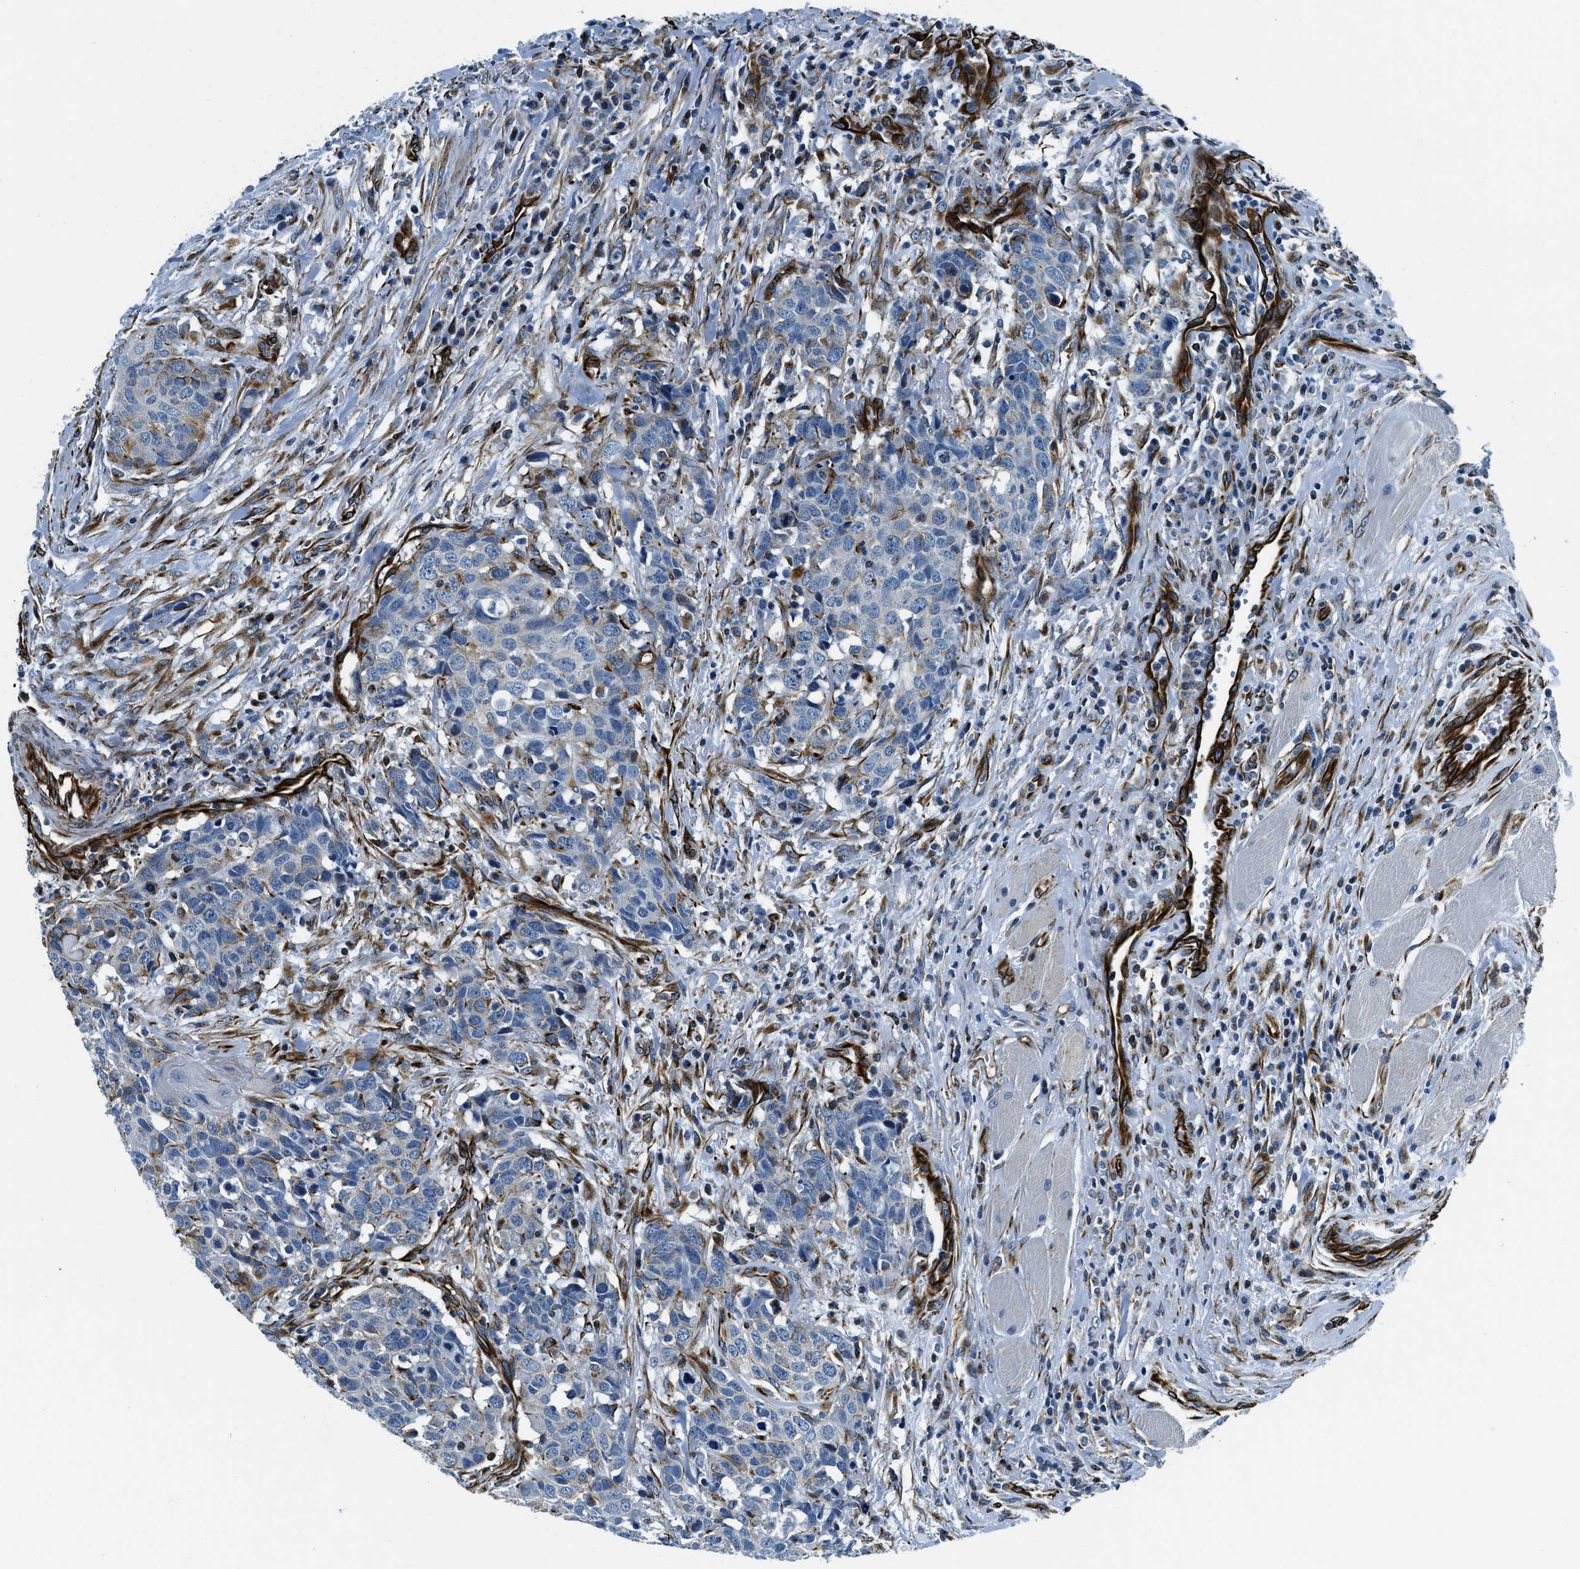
{"staining": {"intensity": "negative", "quantity": "none", "location": "none"}, "tissue": "head and neck cancer", "cell_type": "Tumor cells", "image_type": "cancer", "snomed": [{"axis": "morphology", "description": "Squamous cell carcinoma, NOS"}, {"axis": "topography", "description": "Head-Neck"}], "caption": "Immunohistochemistry photomicrograph of neoplastic tissue: human squamous cell carcinoma (head and neck) stained with DAB (3,3'-diaminobenzidine) displays no significant protein staining in tumor cells.", "gene": "GNS", "patient": {"sex": "male", "age": 66}}